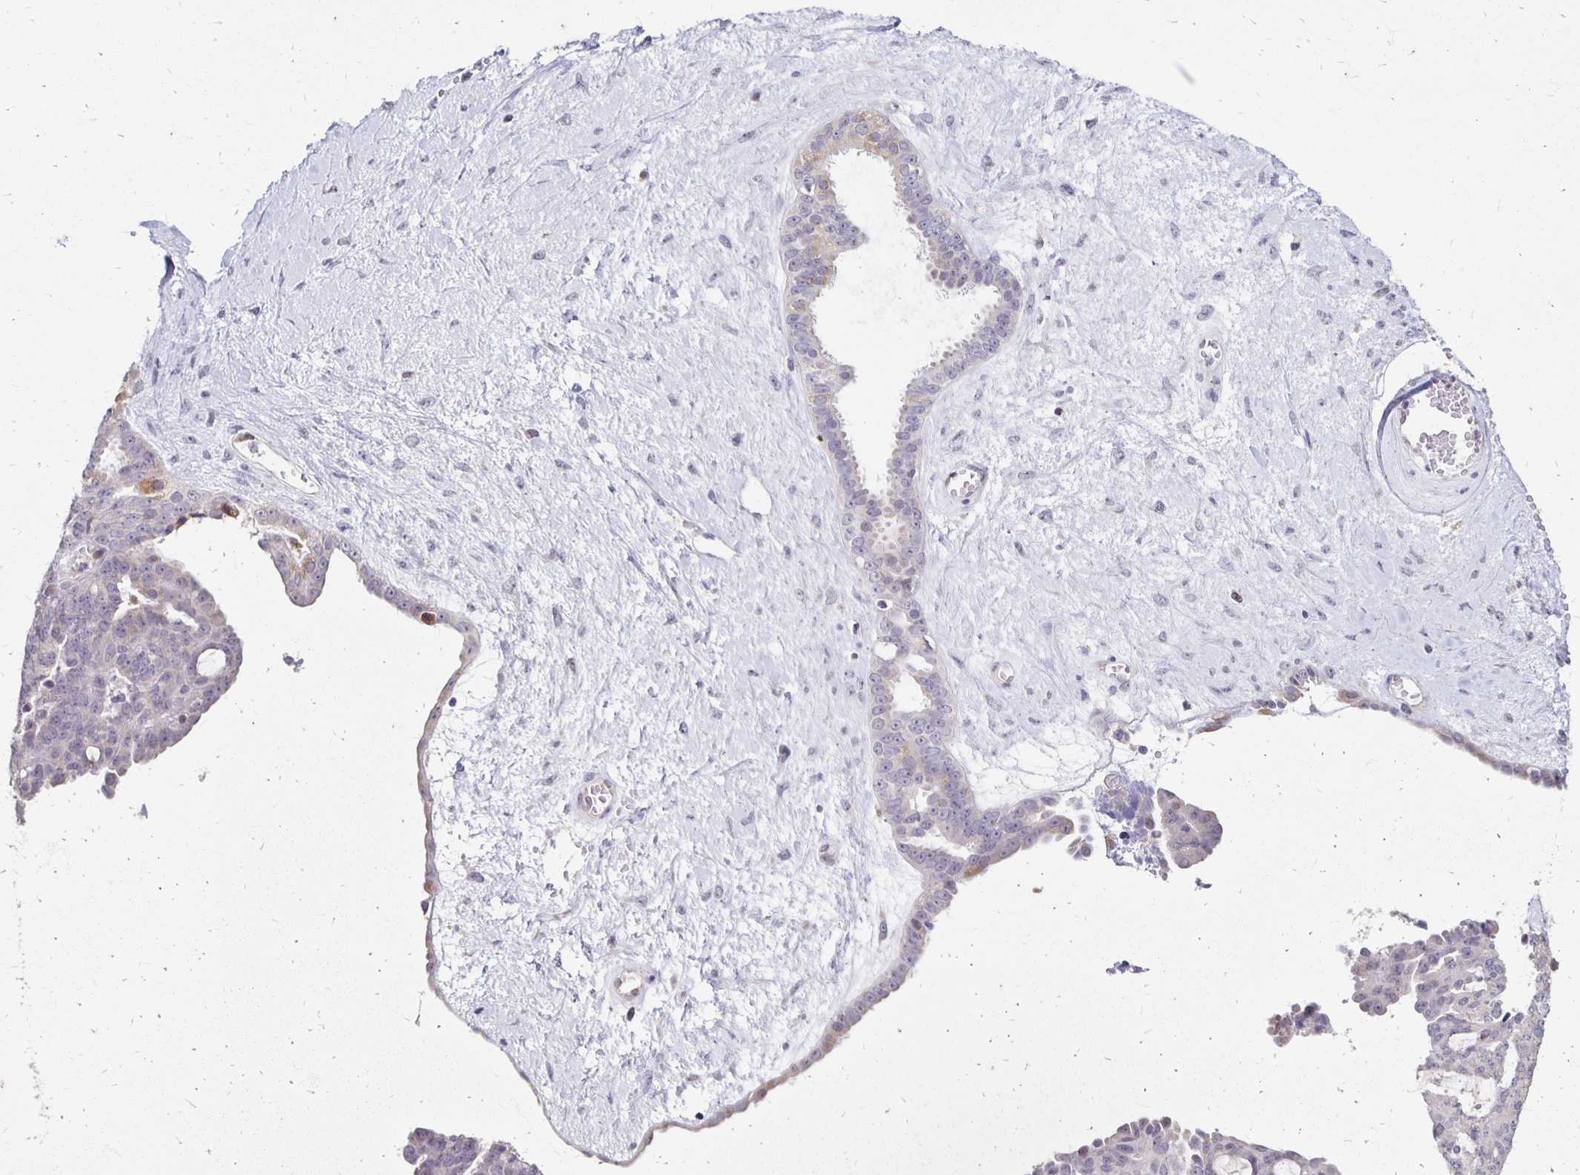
{"staining": {"intensity": "negative", "quantity": "none", "location": "none"}, "tissue": "ovarian cancer", "cell_type": "Tumor cells", "image_type": "cancer", "snomed": [{"axis": "morphology", "description": "Cystadenocarcinoma, serous, NOS"}, {"axis": "topography", "description": "Ovary"}], "caption": "Ovarian cancer was stained to show a protein in brown. There is no significant staining in tumor cells. (Stains: DAB immunohistochemistry (IHC) with hematoxylin counter stain, Microscopy: brightfield microscopy at high magnification).", "gene": "ATOSB", "patient": {"sex": "female", "age": 71}}